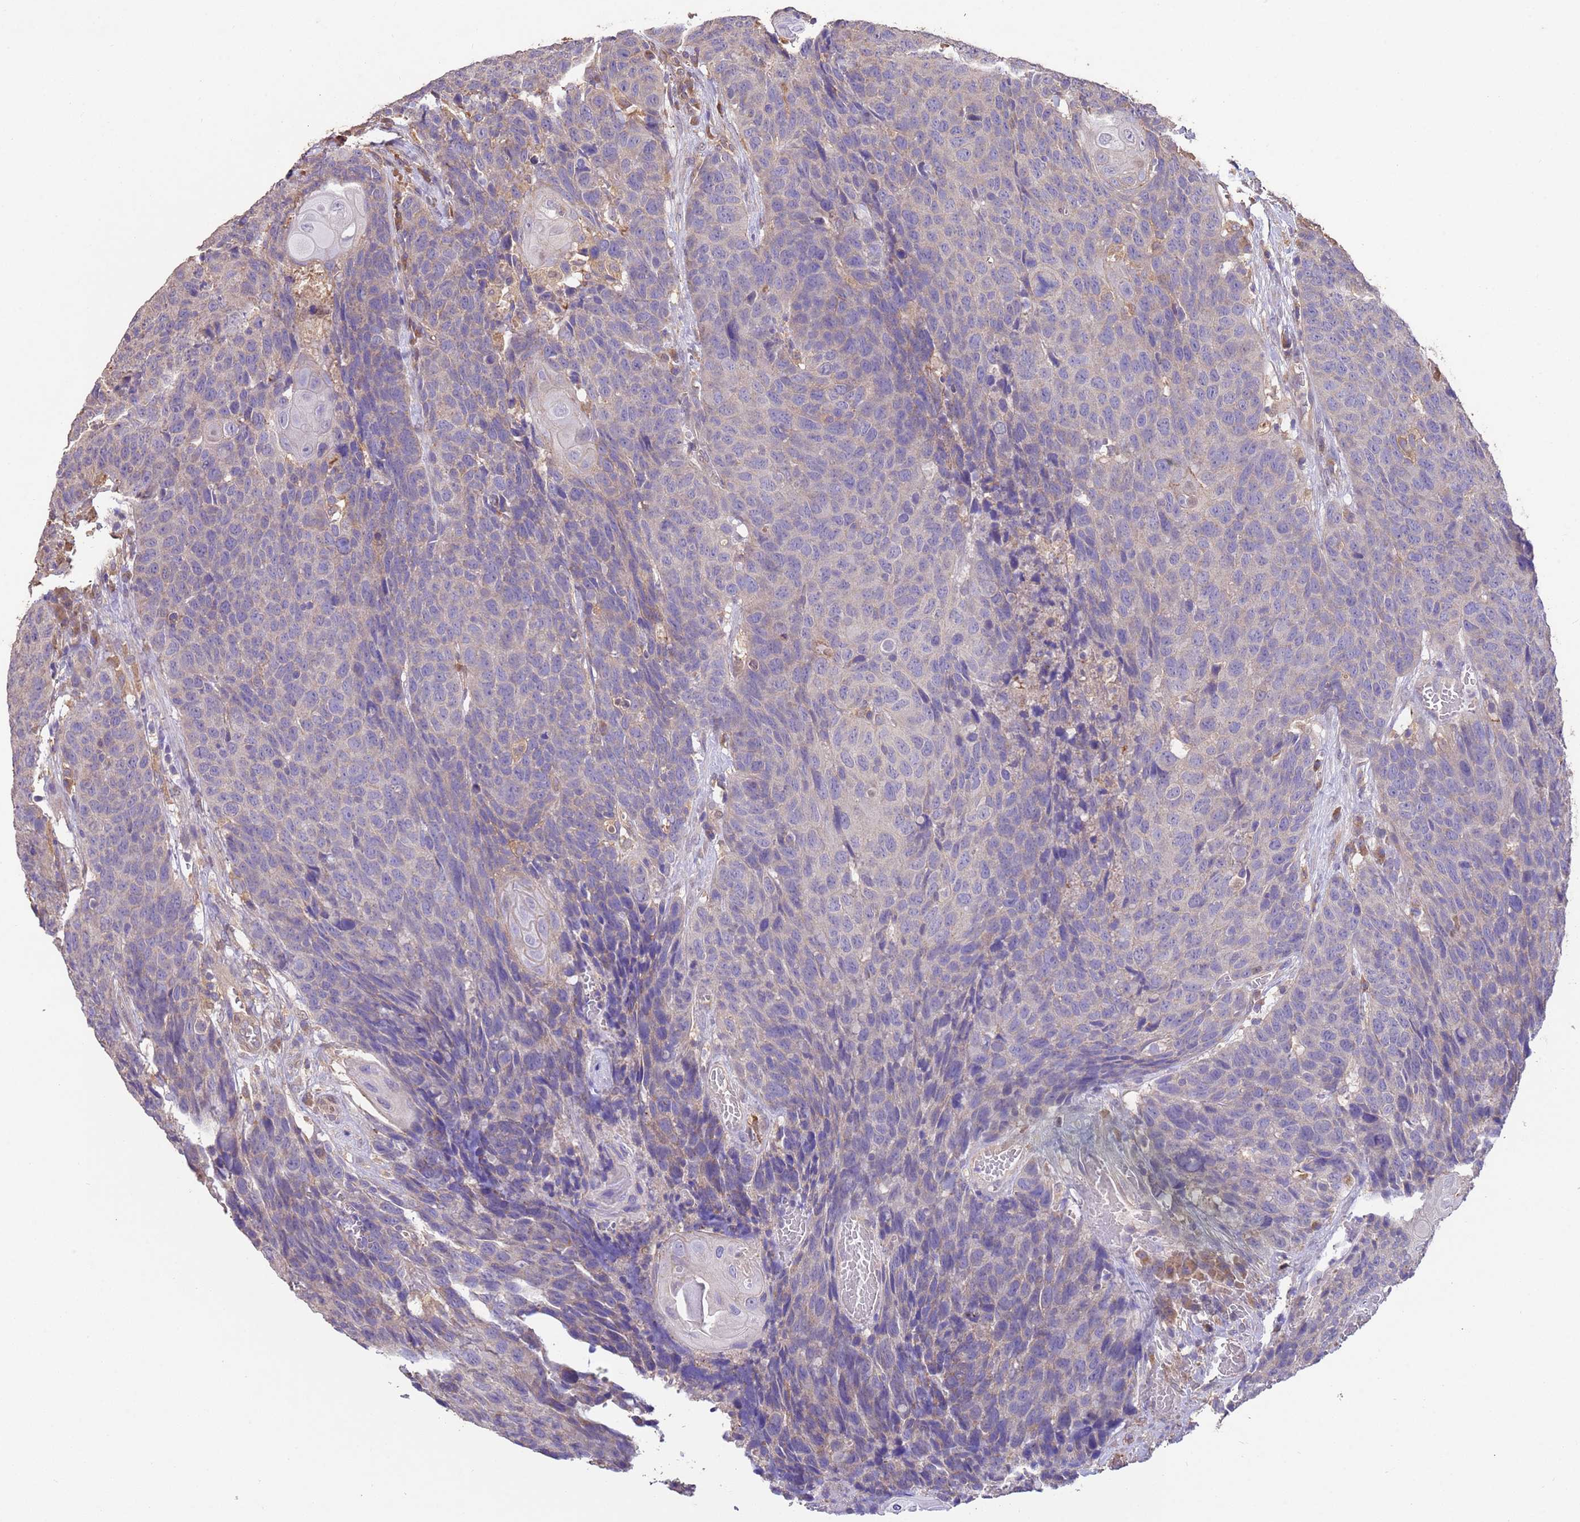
{"staining": {"intensity": "negative", "quantity": "none", "location": "none"}, "tissue": "head and neck cancer", "cell_type": "Tumor cells", "image_type": "cancer", "snomed": [{"axis": "morphology", "description": "Squamous cell carcinoma, NOS"}, {"axis": "topography", "description": "Head-Neck"}], "caption": "Tumor cells show no significant protein positivity in head and neck cancer (squamous cell carcinoma). The staining was performed using DAB to visualize the protein expression in brown, while the nuclei were stained in blue with hematoxylin (Magnification: 20x).", "gene": "NPHP1", "patient": {"sex": "male", "age": 66}}